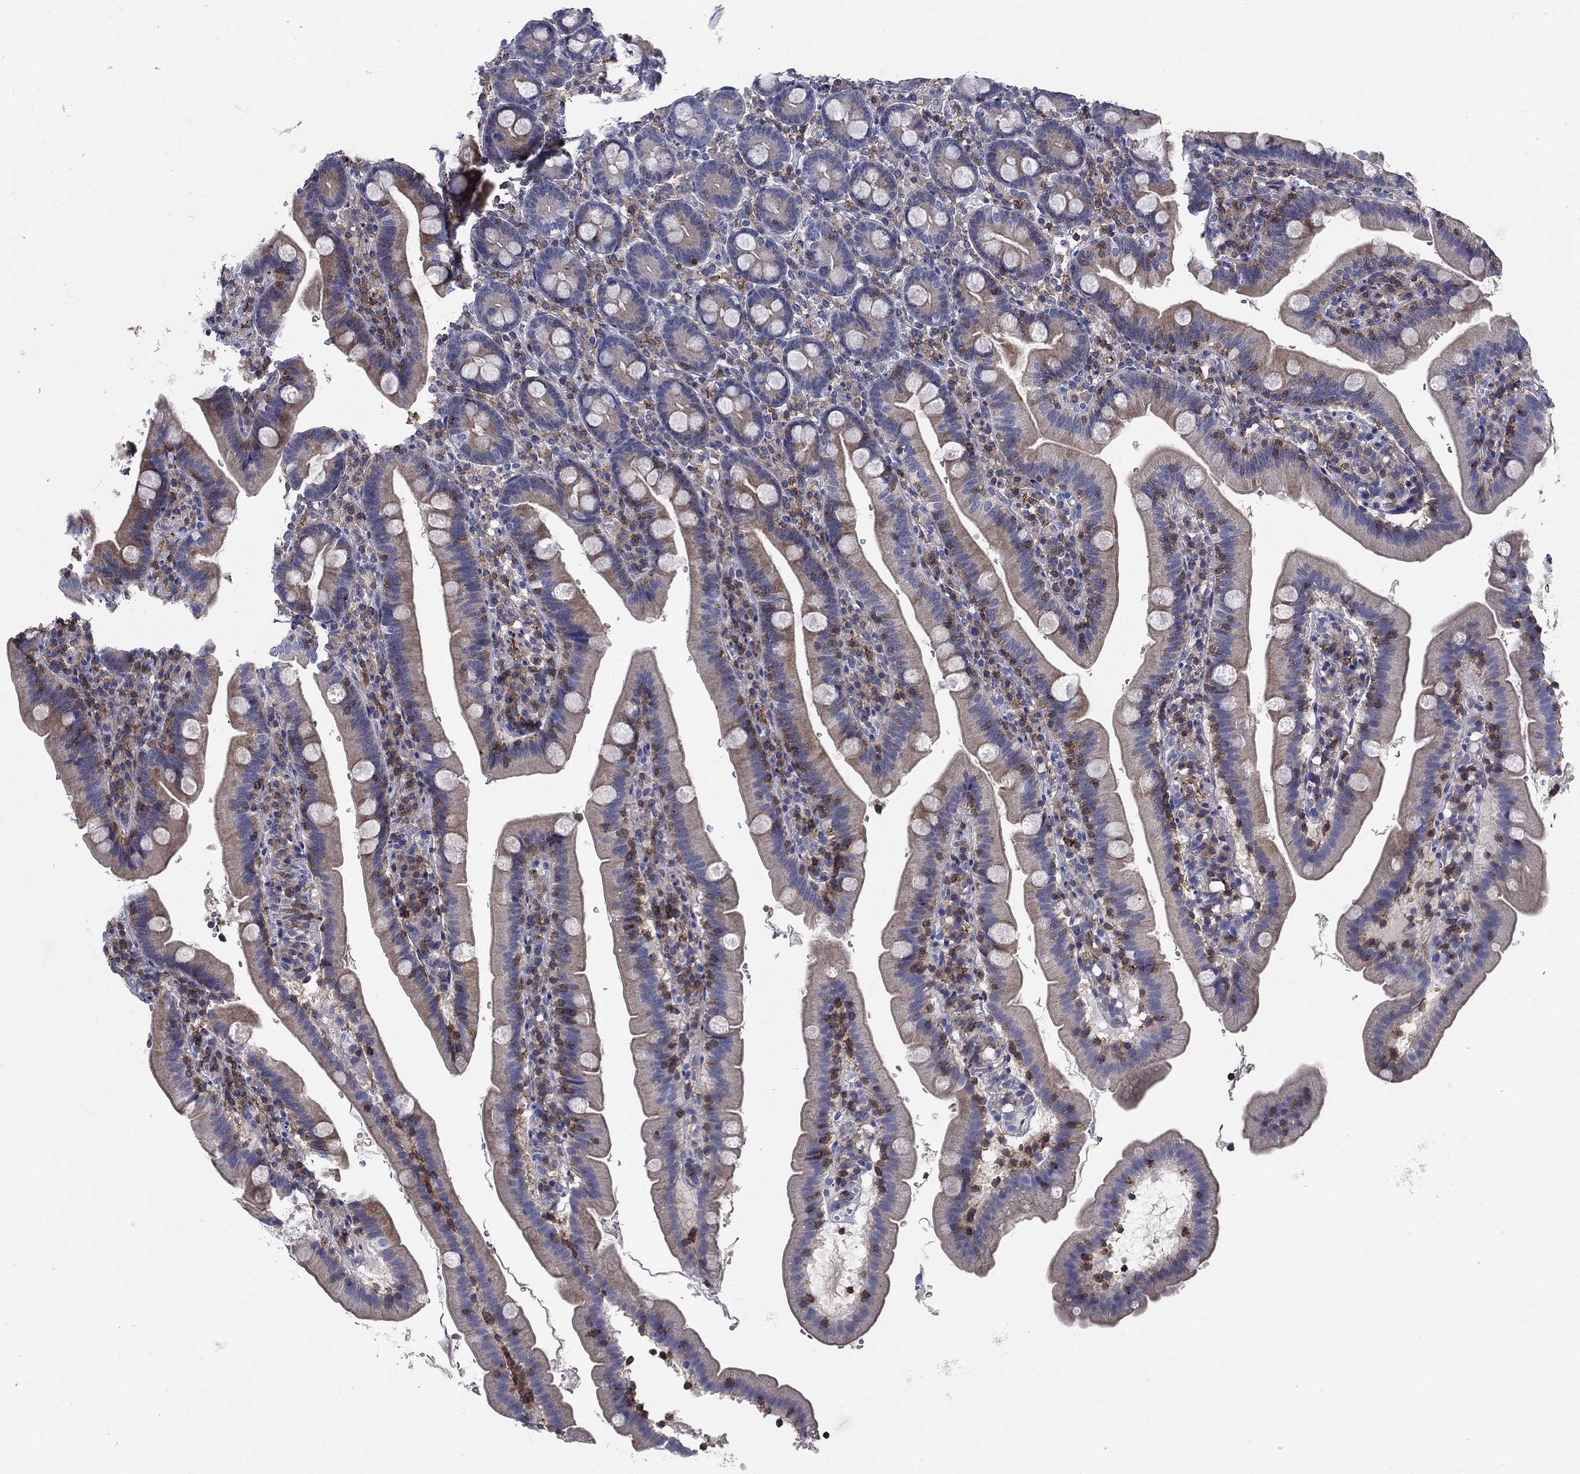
{"staining": {"intensity": "moderate", "quantity": "<25%", "location": "cytoplasmic/membranous"}, "tissue": "duodenum", "cell_type": "Glandular cells", "image_type": "normal", "snomed": [{"axis": "morphology", "description": "Normal tissue, NOS"}, {"axis": "topography", "description": "Duodenum"}], "caption": "This is an image of IHC staining of benign duodenum, which shows moderate positivity in the cytoplasmic/membranous of glandular cells.", "gene": "SIT1", "patient": {"sex": "female", "age": 67}}